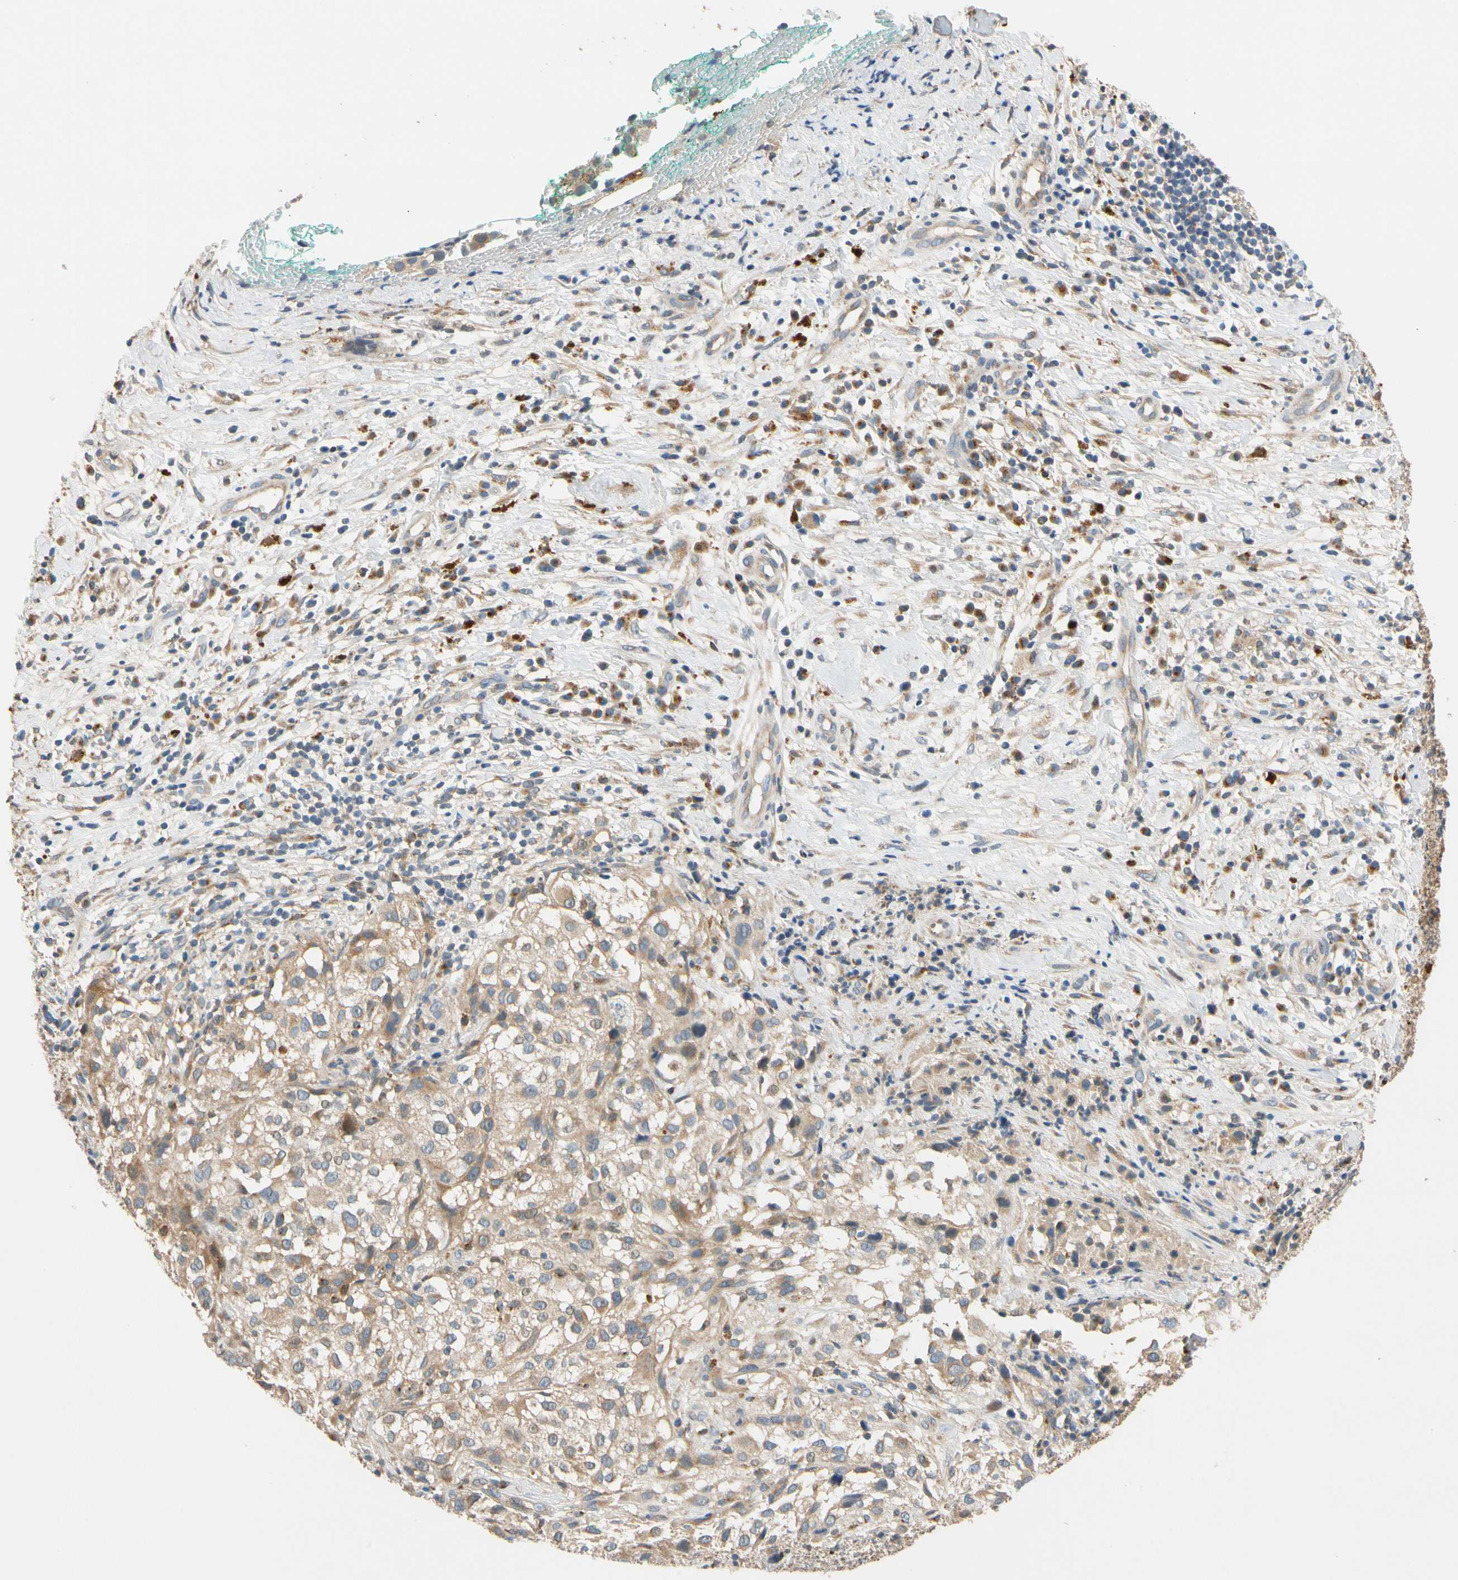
{"staining": {"intensity": "weak", "quantity": ">75%", "location": "cytoplasmic/membranous"}, "tissue": "melanoma", "cell_type": "Tumor cells", "image_type": "cancer", "snomed": [{"axis": "morphology", "description": "Necrosis, NOS"}, {"axis": "morphology", "description": "Malignant melanoma, NOS"}, {"axis": "topography", "description": "Skin"}], "caption": "Brown immunohistochemical staining in melanoma displays weak cytoplasmic/membranous expression in approximately >75% of tumor cells.", "gene": "GPSM2", "patient": {"sex": "female", "age": 87}}